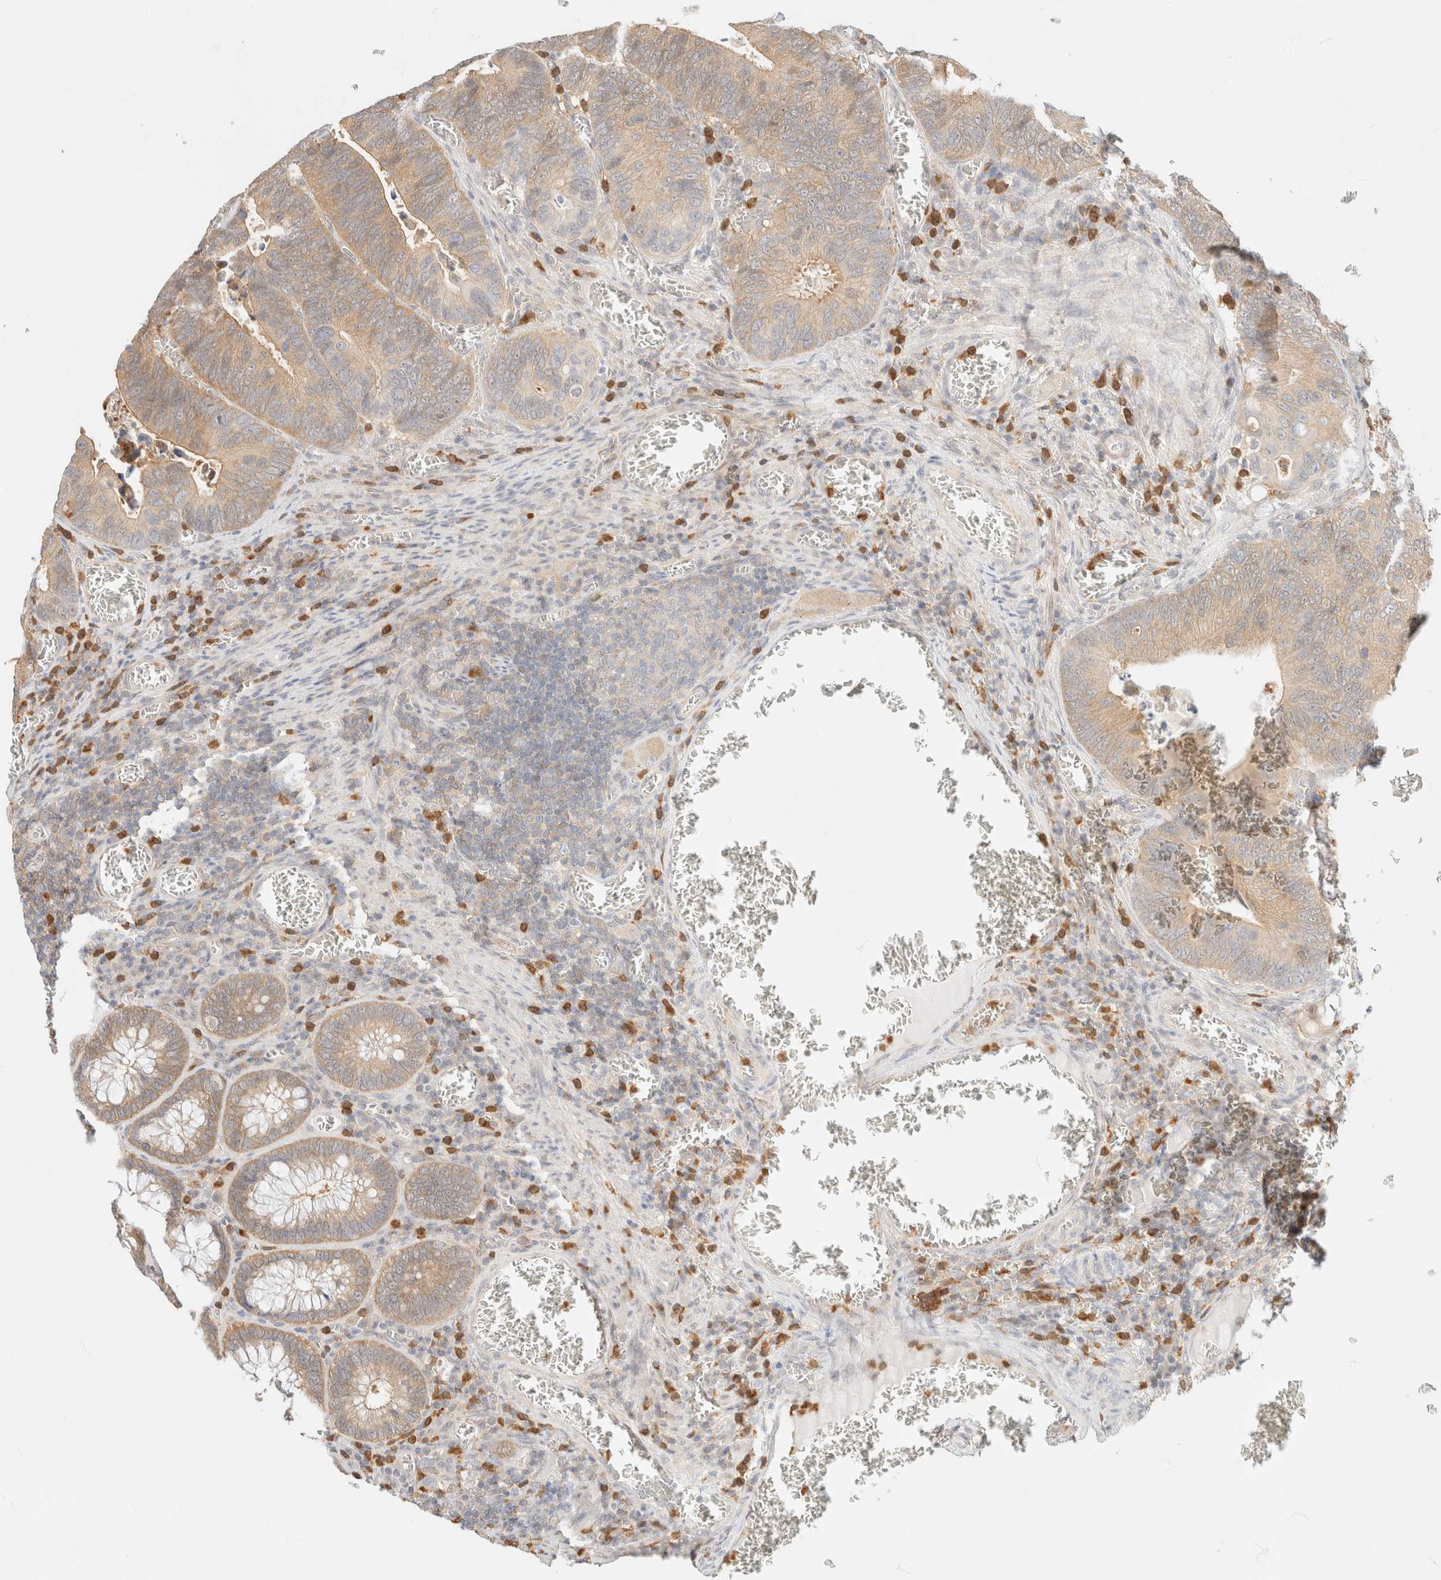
{"staining": {"intensity": "weak", "quantity": ">75%", "location": "cytoplasmic/membranous"}, "tissue": "colorectal cancer", "cell_type": "Tumor cells", "image_type": "cancer", "snomed": [{"axis": "morphology", "description": "Inflammation, NOS"}, {"axis": "morphology", "description": "Adenocarcinoma, NOS"}, {"axis": "topography", "description": "Colon"}], "caption": "Approximately >75% of tumor cells in colorectal cancer demonstrate weak cytoplasmic/membranous protein positivity as visualized by brown immunohistochemical staining.", "gene": "GPI", "patient": {"sex": "male", "age": 72}}